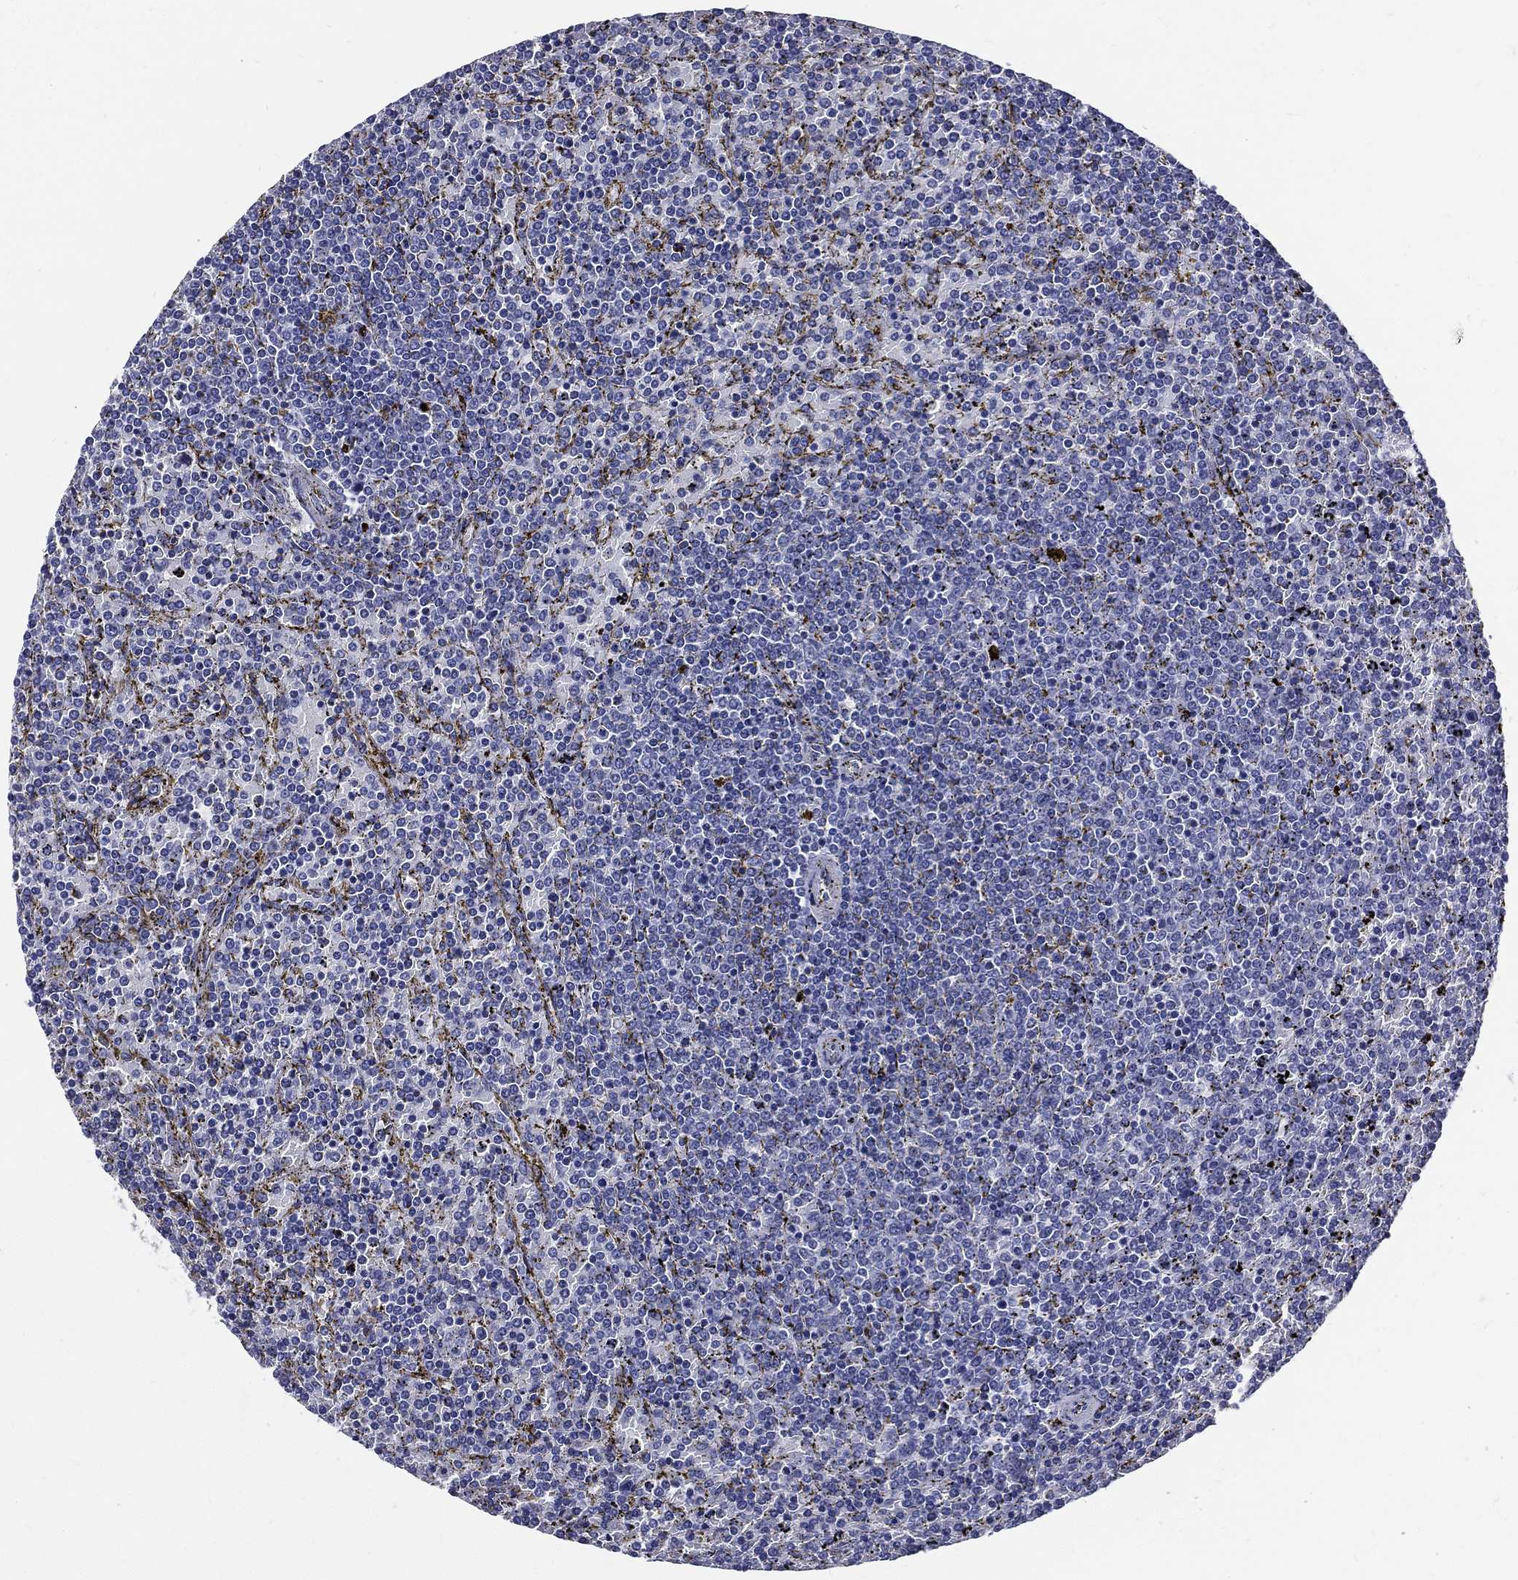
{"staining": {"intensity": "negative", "quantity": "none", "location": "none"}, "tissue": "lymphoma", "cell_type": "Tumor cells", "image_type": "cancer", "snomed": [{"axis": "morphology", "description": "Malignant lymphoma, non-Hodgkin's type, Low grade"}, {"axis": "topography", "description": "Spleen"}], "caption": "Tumor cells are negative for protein expression in human lymphoma.", "gene": "DPYS", "patient": {"sex": "female", "age": 77}}